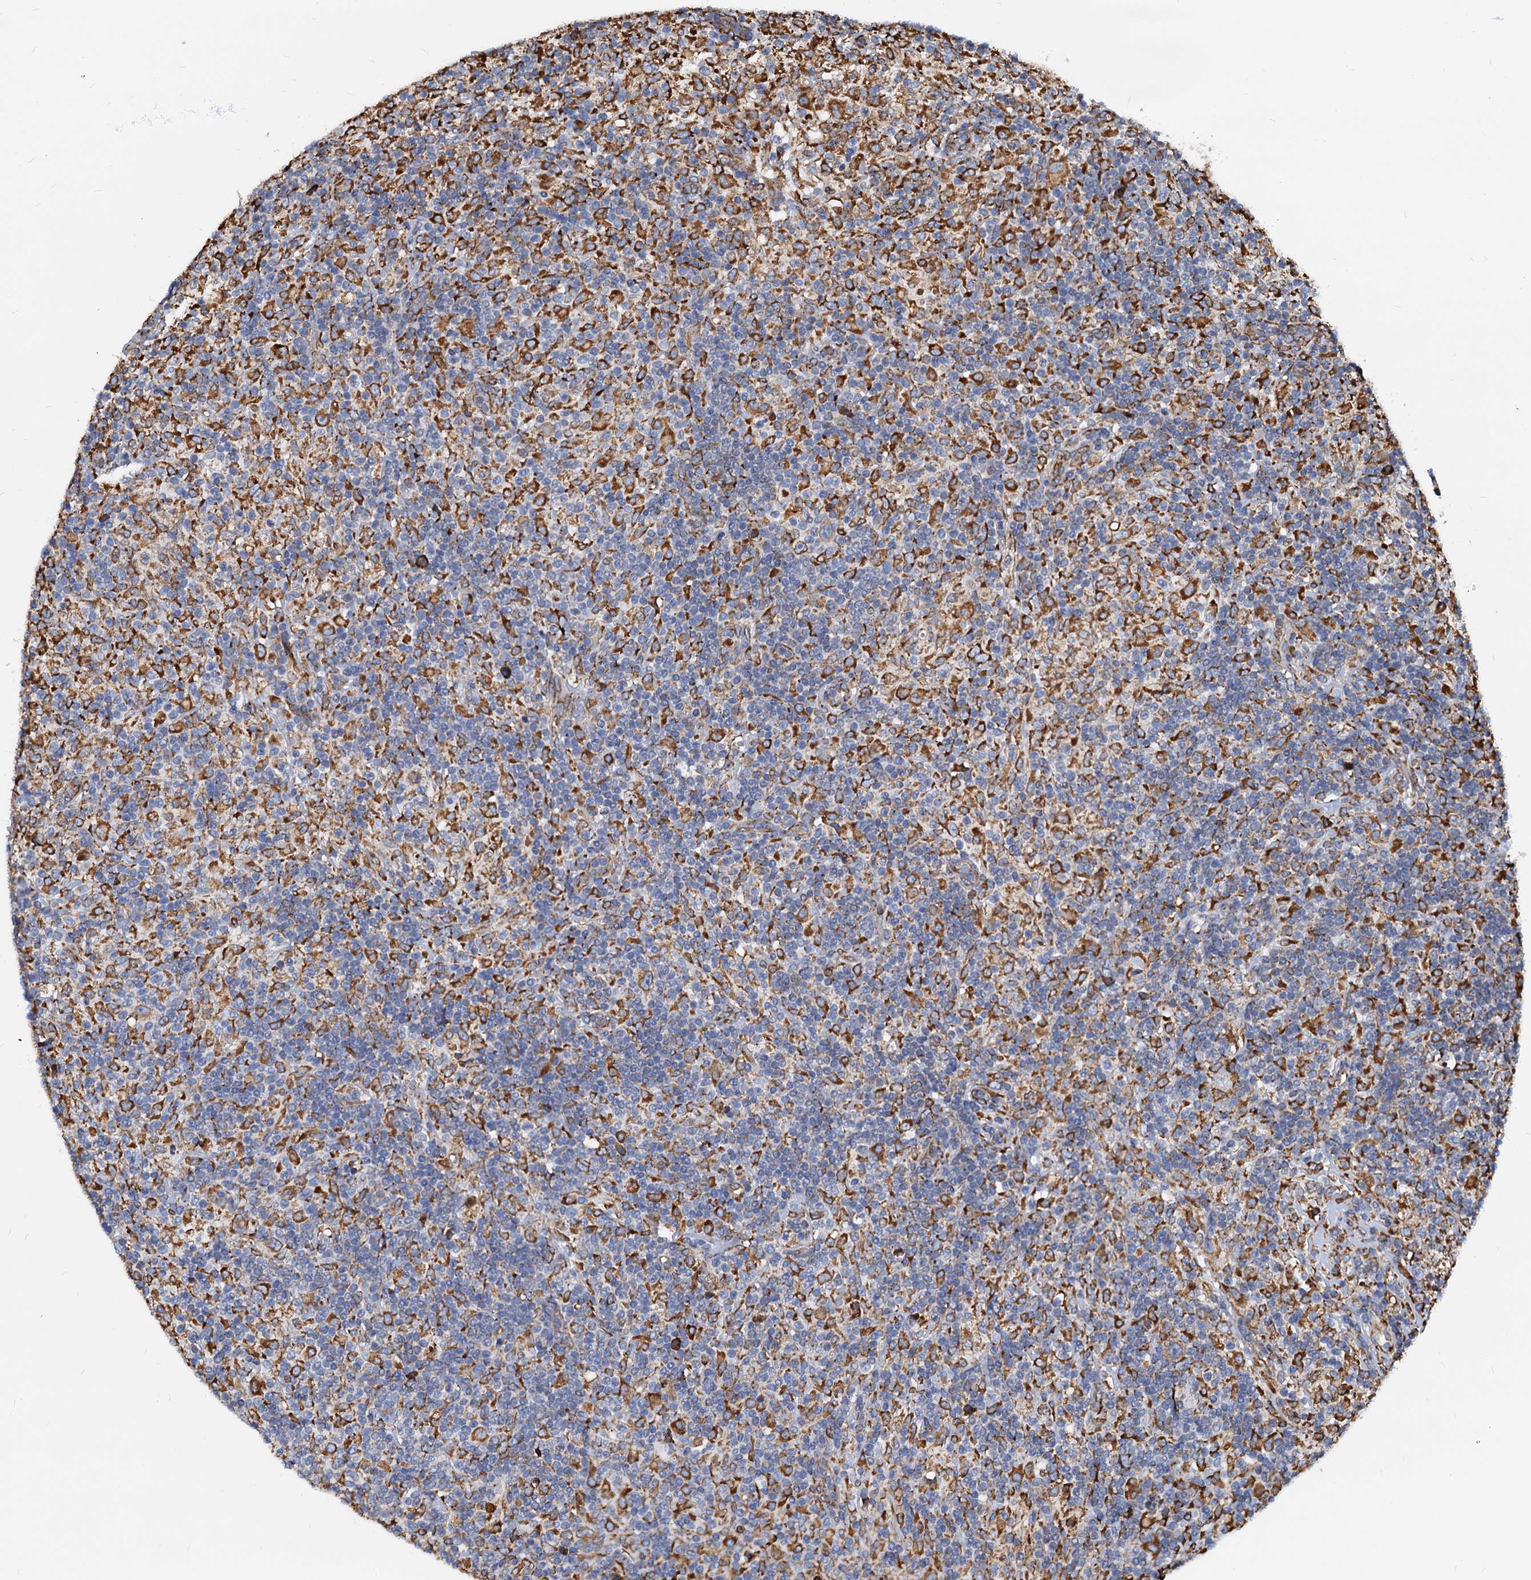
{"staining": {"intensity": "moderate", "quantity": ">75%", "location": "cytoplasmic/membranous"}, "tissue": "lymphoma", "cell_type": "Tumor cells", "image_type": "cancer", "snomed": [{"axis": "morphology", "description": "Hodgkin's disease, NOS"}, {"axis": "topography", "description": "Lymph node"}], "caption": "Human lymphoma stained with a protein marker demonstrates moderate staining in tumor cells.", "gene": "HSPA5", "patient": {"sex": "male", "age": 70}}